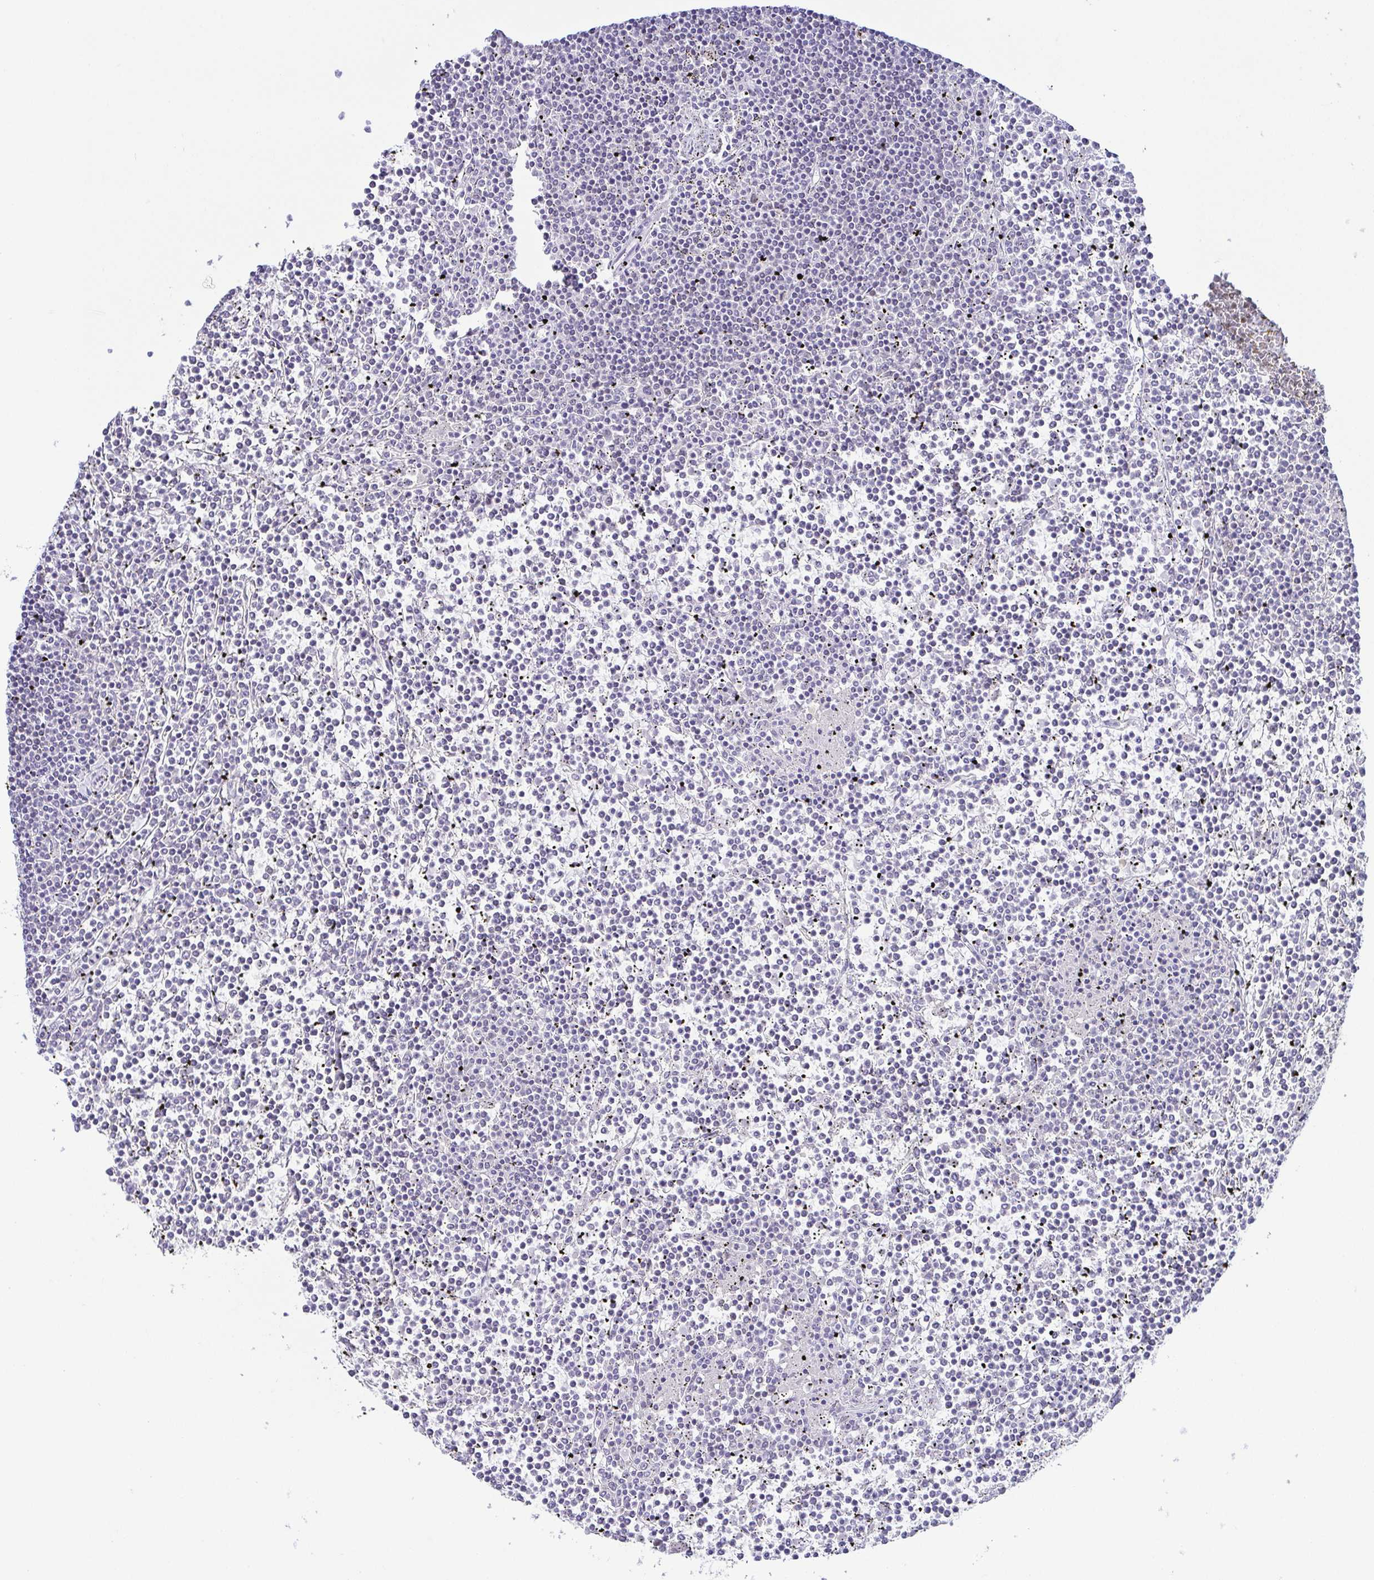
{"staining": {"intensity": "negative", "quantity": "none", "location": "none"}, "tissue": "lymphoma", "cell_type": "Tumor cells", "image_type": "cancer", "snomed": [{"axis": "morphology", "description": "Malignant lymphoma, non-Hodgkin's type, Low grade"}, {"axis": "topography", "description": "Spleen"}], "caption": "Tumor cells show no significant protein expression in lymphoma.", "gene": "TCF3", "patient": {"sex": "female", "age": 19}}